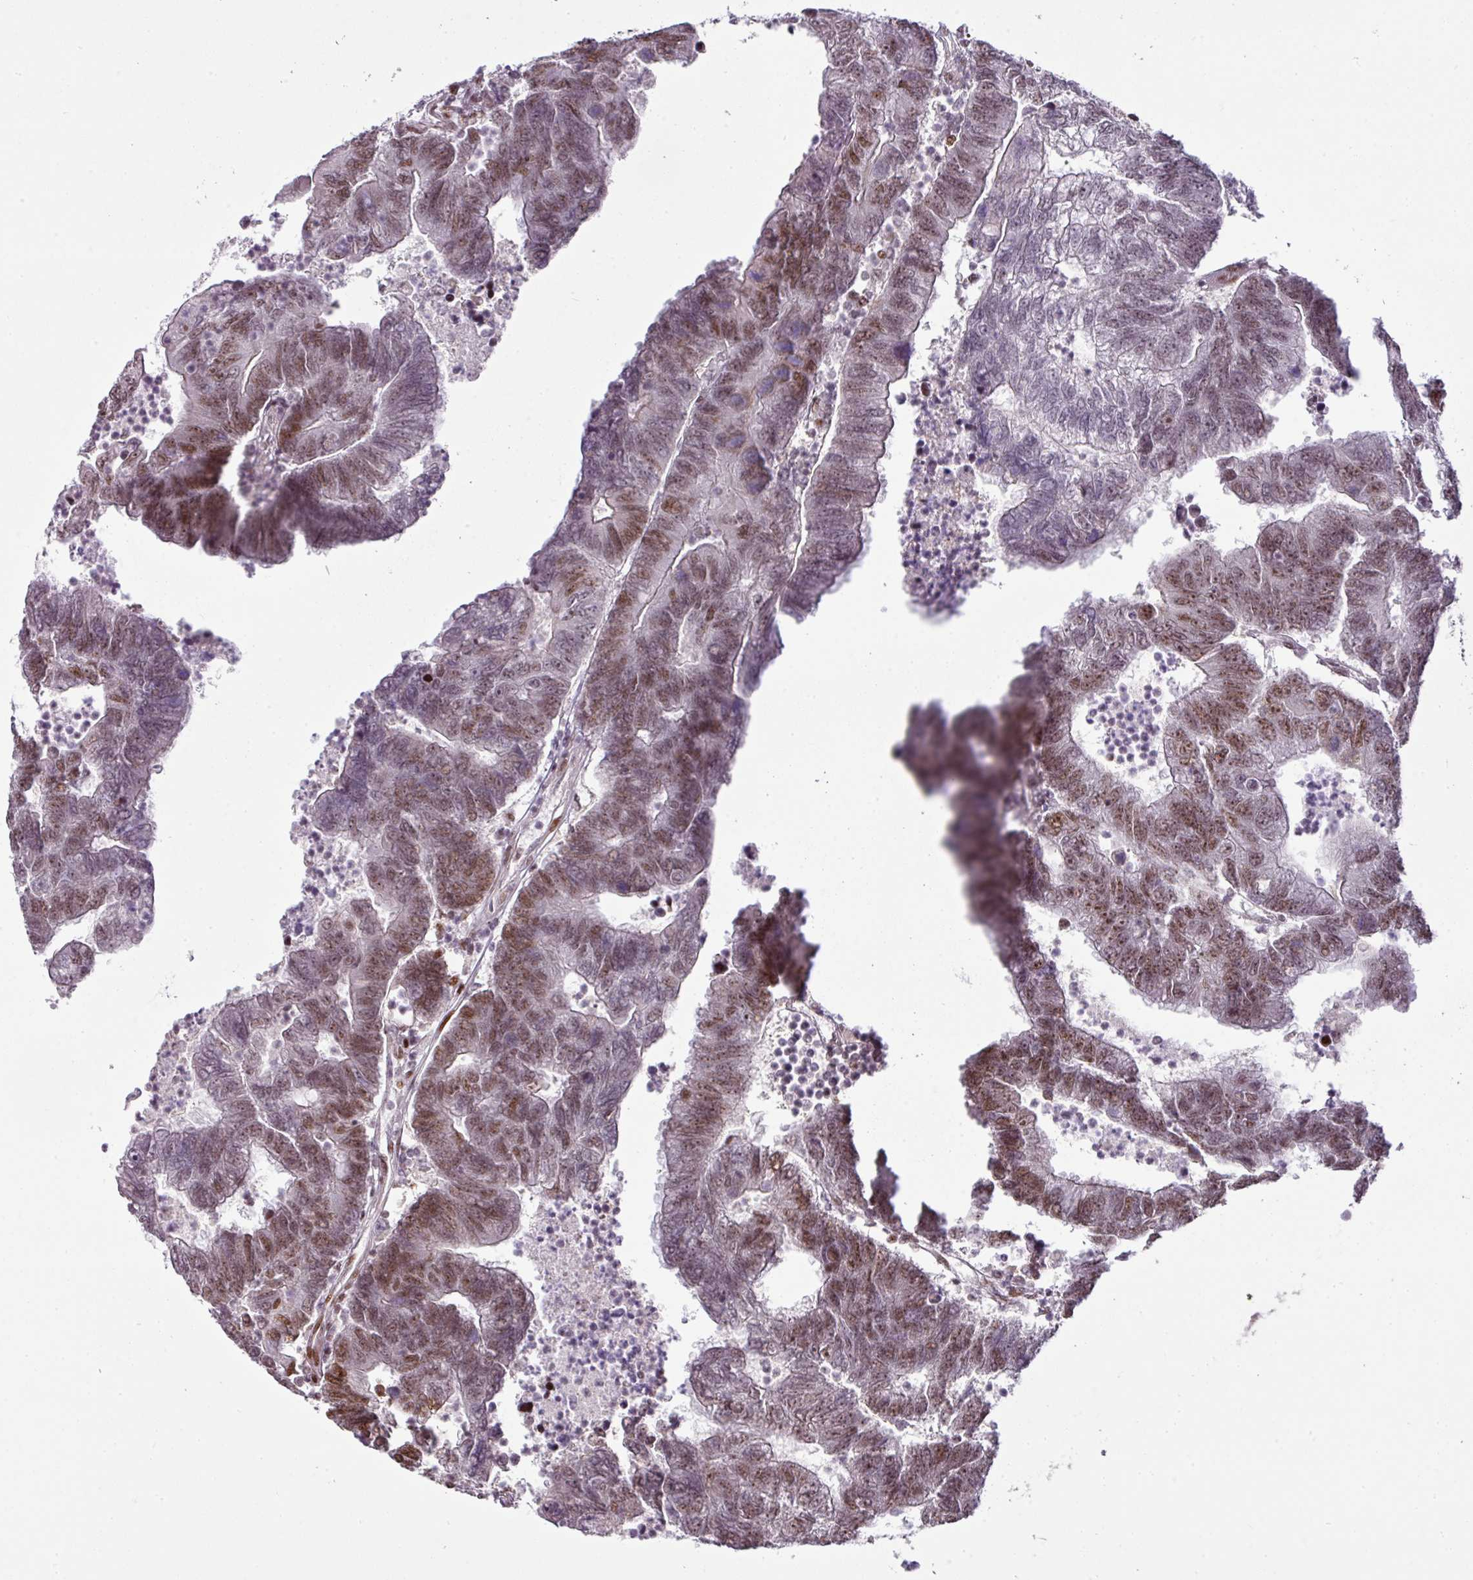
{"staining": {"intensity": "moderate", "quantity": "25%-75%", "location": "nuclear"}, "tissue": "colorectal cancer", "cell_type": "Tumor cells", "image_type": "cancer", "snomed": [{"axis": "morphology", "description": "Adenocarcinoma, NOS"}, {"axis": "topography", "description": "Colon"}], "caption": "Protein staining exhibits moderate nuclear staining in approximately 25%-75% of tumor cells in colorectal adenocarcinoma. Ihc stains the protein of interest in brown and the nuclei are stained blue.", "gene": "MYSM1", "patient": {"sex": "female", "age": 48}}